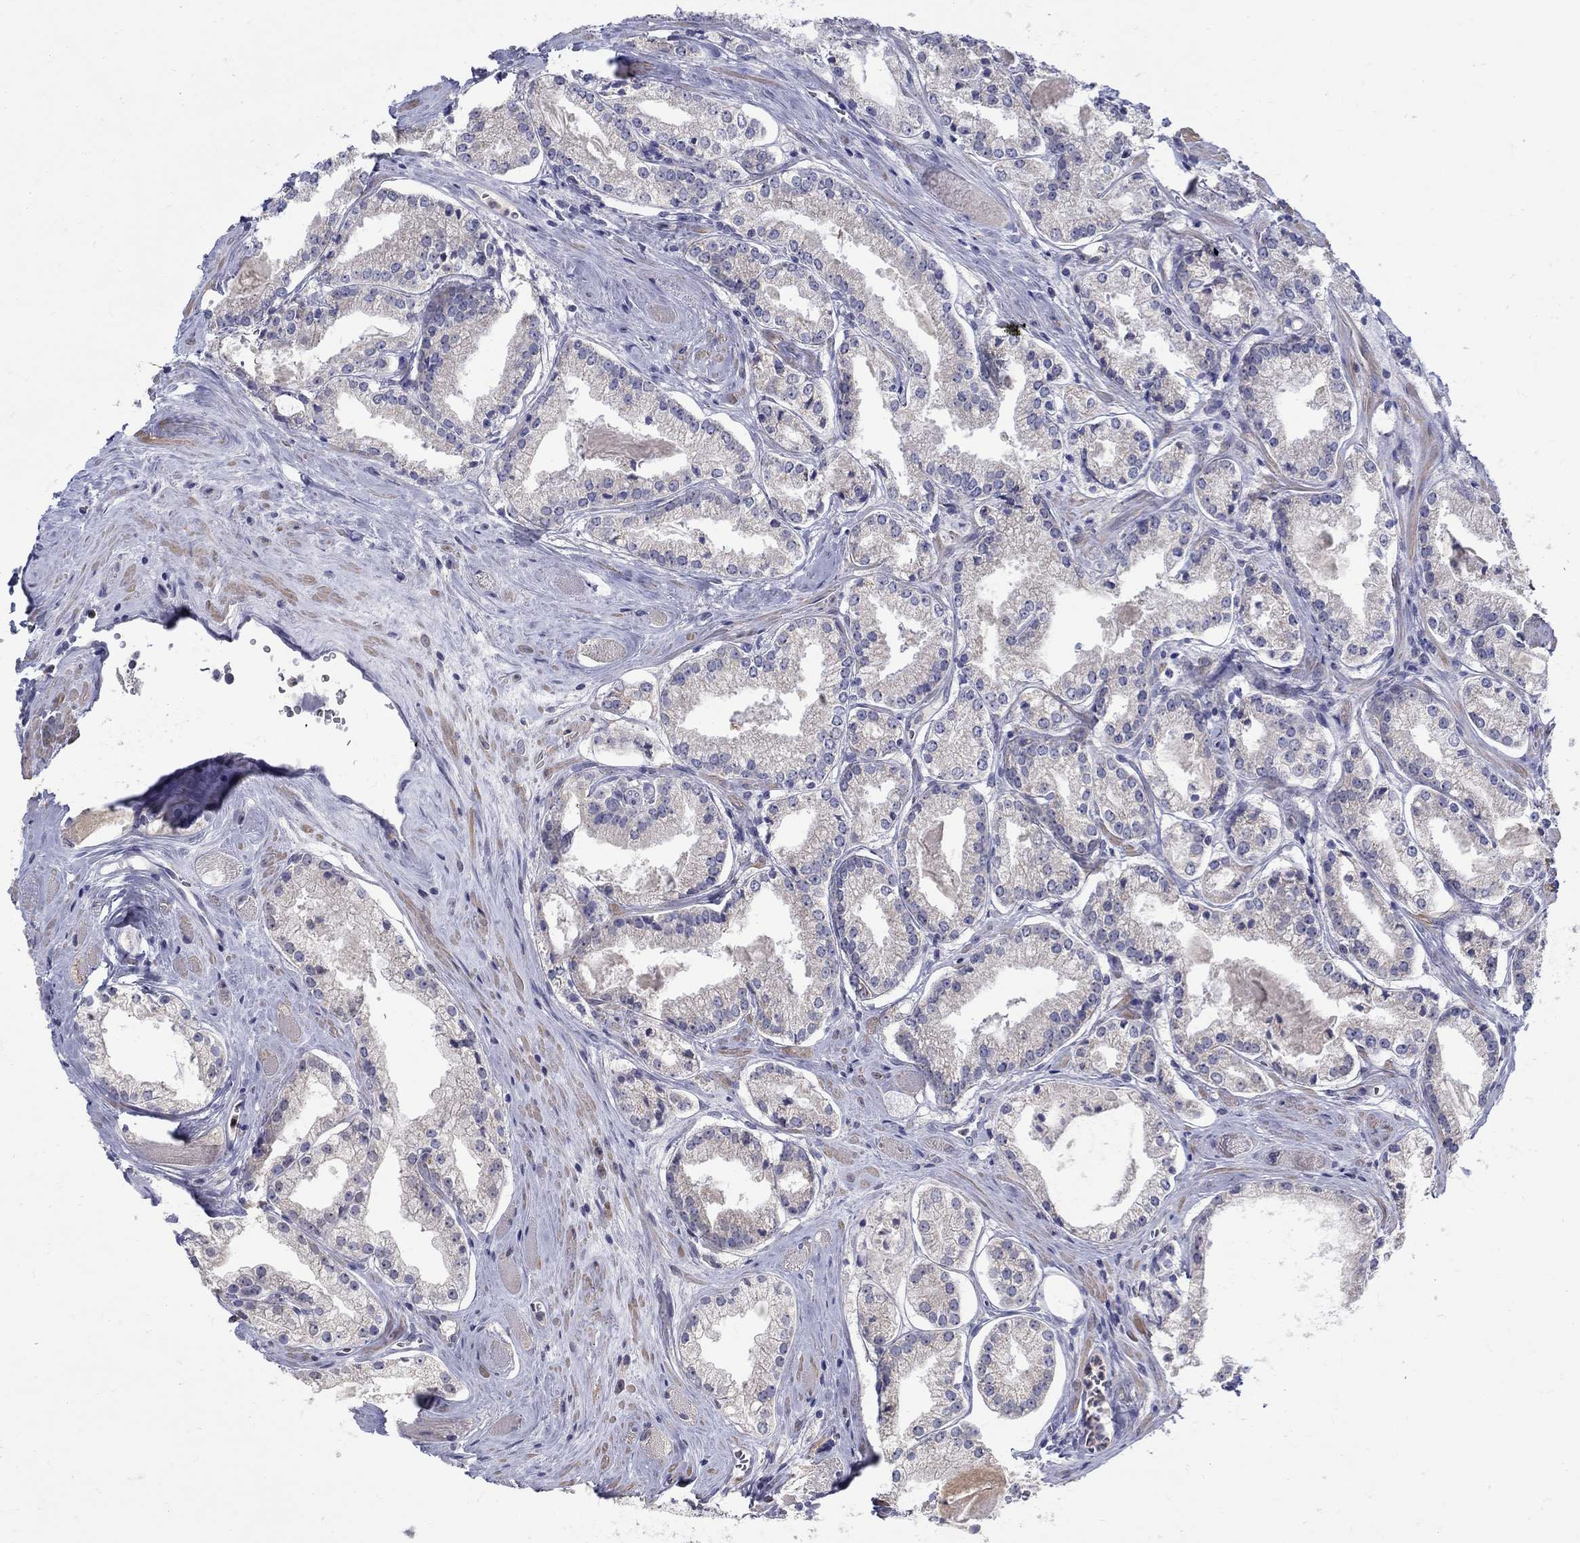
{"staining": {"intensity": "negative", "quantity": "none", "location": "none"}, "tissue": "prostate cancer", "cell_type": "Tumor cells", "image_type": "cancer", "snomed": [{"axis": "morphology", "description": "Adenocarcinoma, NOS"}, {"axis": "topography", "description": "Prostate"}], "caption": "Immunohistochemical staining of adenocarcinoma (prostate) reveals no significant positivity in tumor cells.", "gene": "ABCA4", "patient": {"sex": "male", "age": 72}}